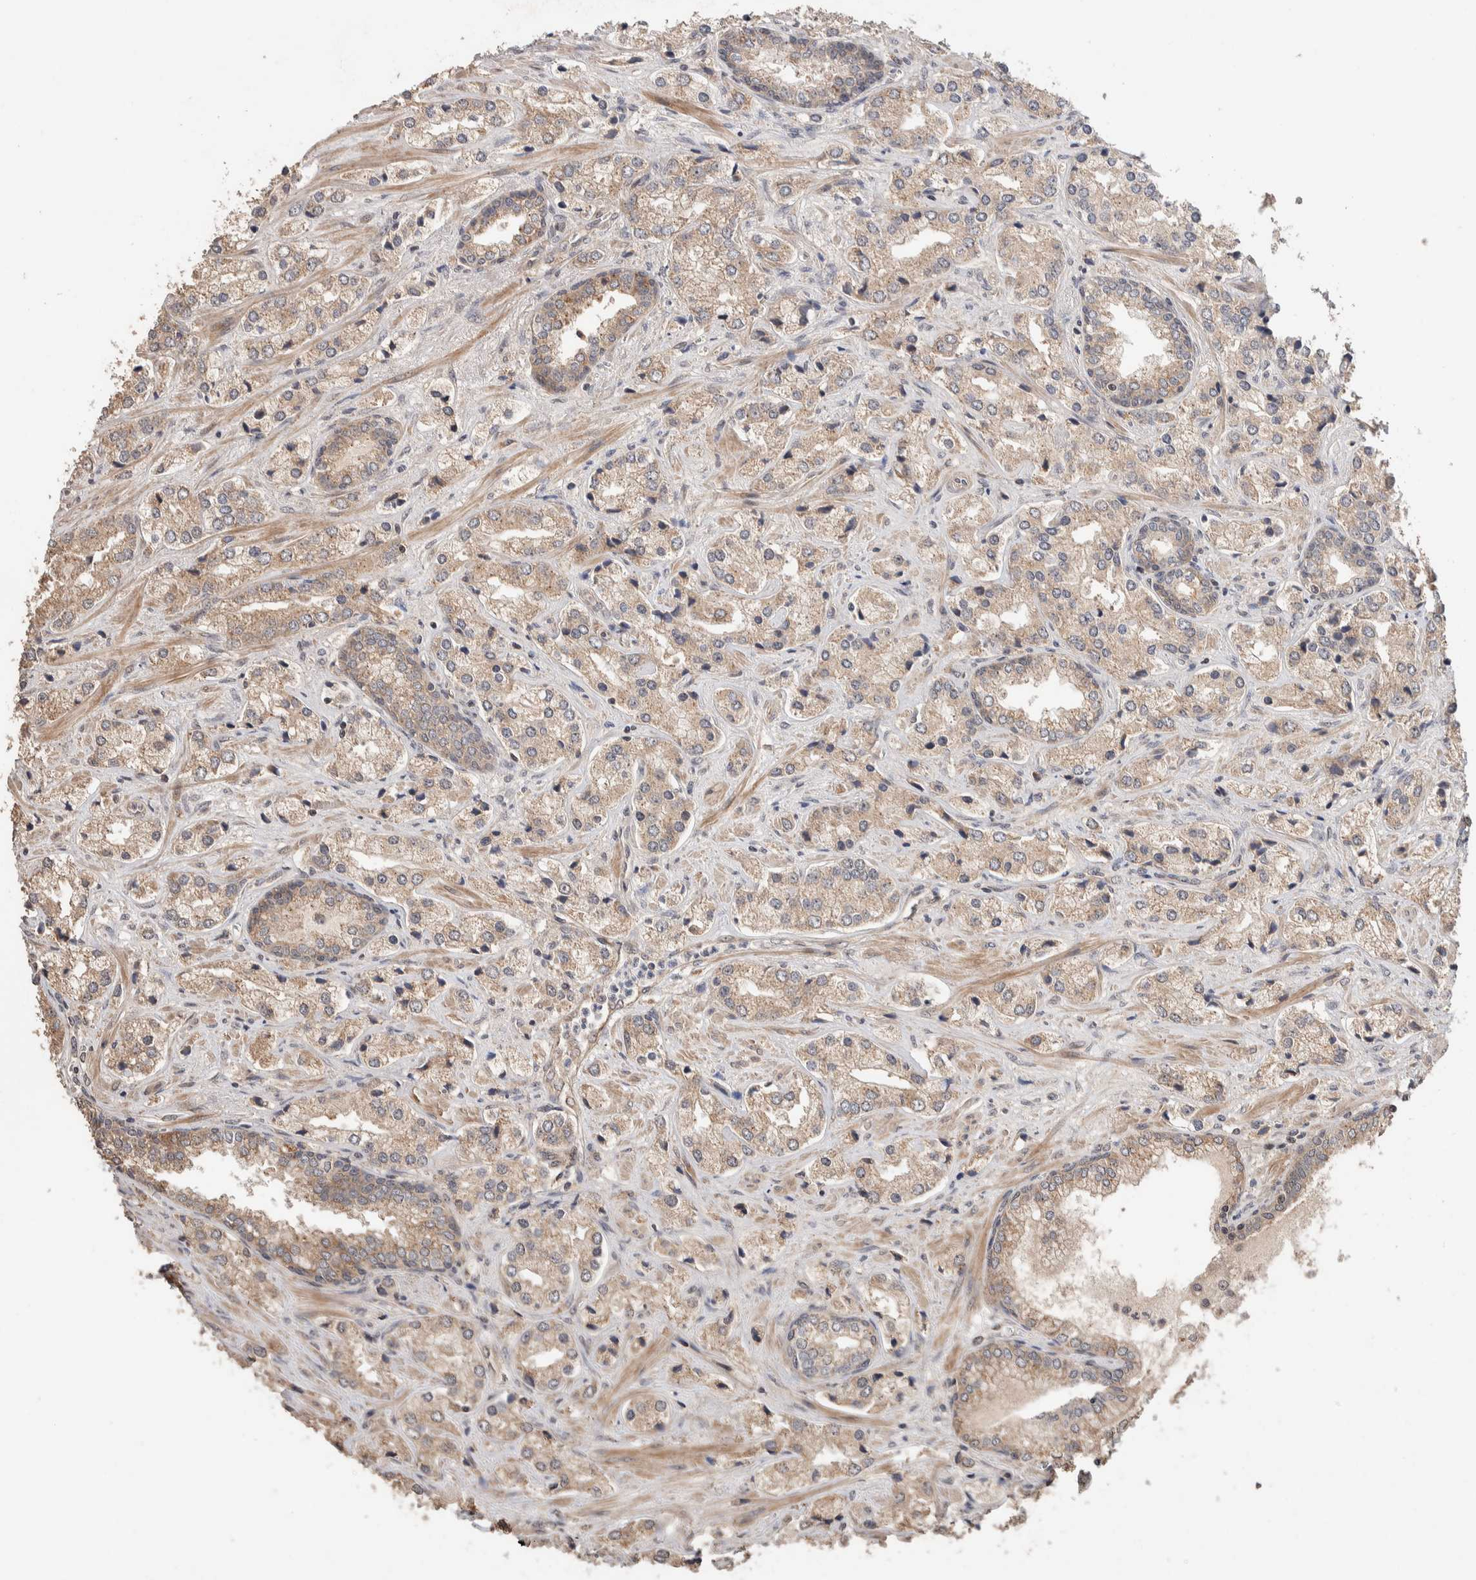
{"staining": {"intensity": "weak", "quantity": ">75%", "location": "cytoplasmic/membranous"}, "tissue": "prostate cancer", "cell_type": "Tumor cells", "image_type": "cancer", "snomed": [{"axis": "morphology", "description": "Adenocarcinoma, High grade"}, {"axis": "topography", "description": "Prostate"}], "caption": "Immunohistochemistry (IHC) staining of prostate high-grade adenocarcinoma, which shows low levels of weak cytoplasmic/membranous staining in about >75% of tumor cells indicating weak cytoplasmic/membranous protein staining. The staining was performed using DAB (brown) for protein detection and nuclei were counterstained in hematoxylin (blue).", "gene": "PRDM15", "patient": {"sex": "male", "age": 66}}